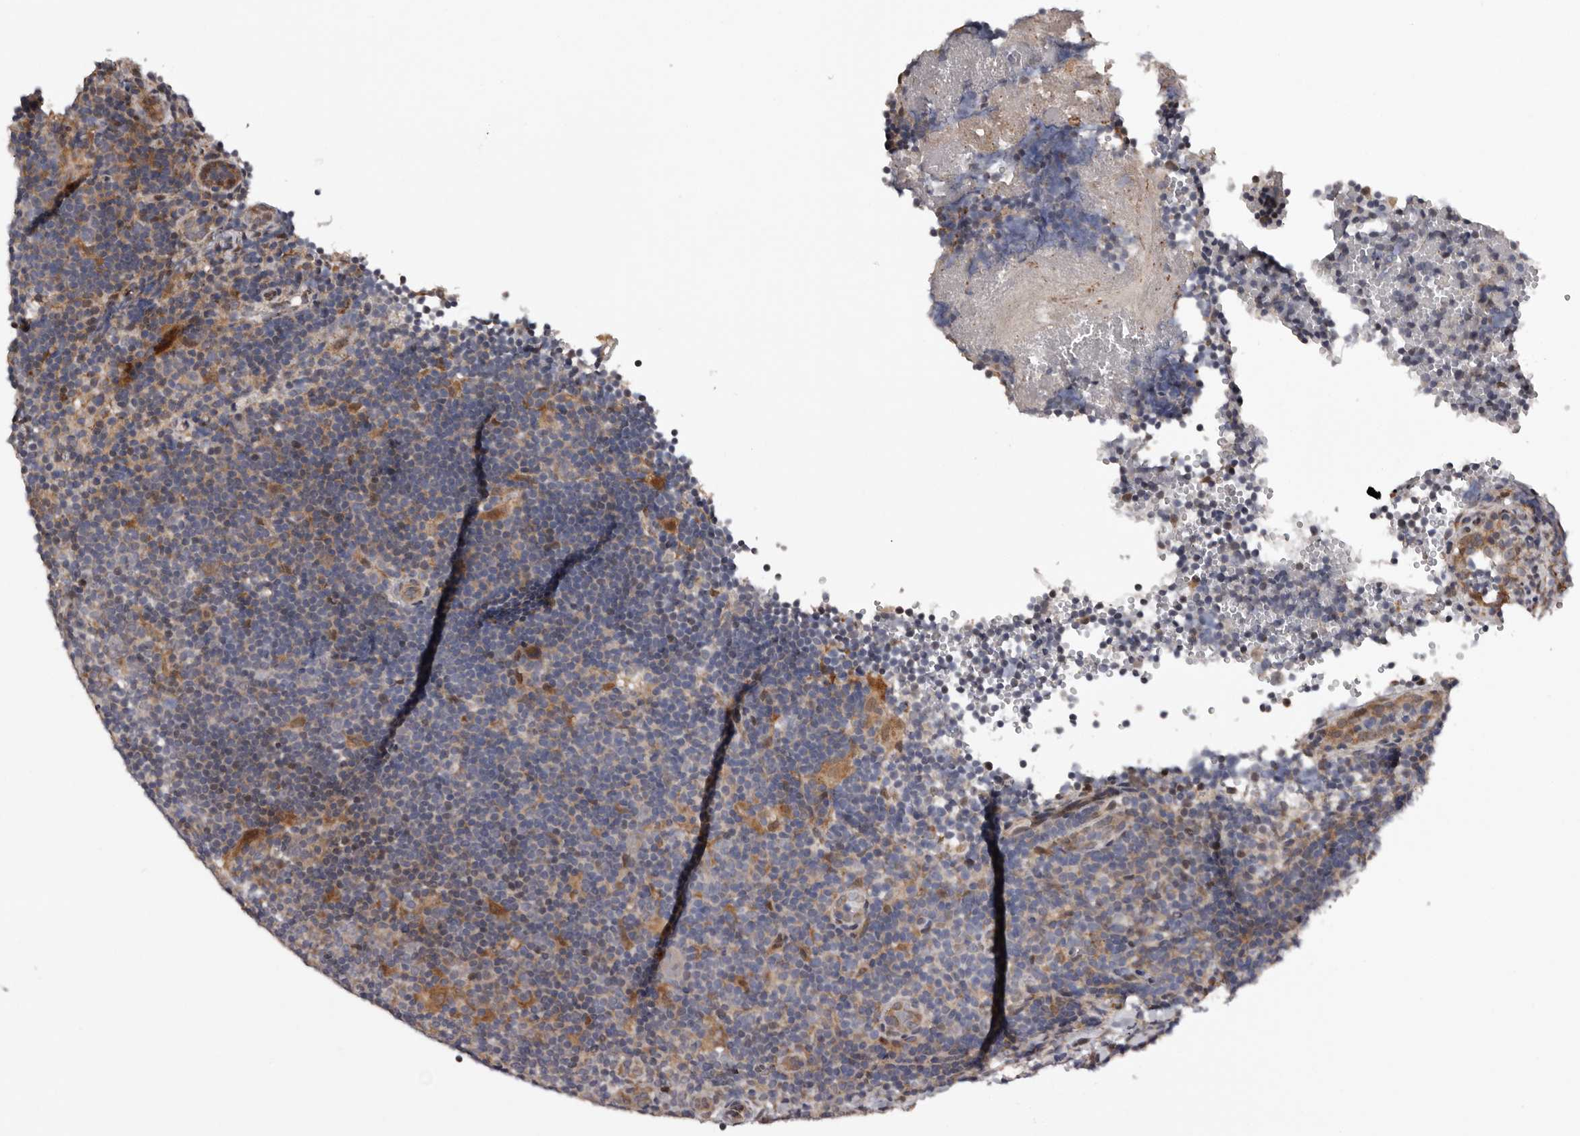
{"staining": {"intensity": "negative", "quantity": "none", "location": "none"}, "tissue": "lymphoma", "cell_type": "Tumor cells", "image_type": "cancer", "snomed": [{"axis": "morphology", "description": "Hodgkin's disease, NOS"}, {"axis": "topography", "description": "Lymph node"}], "caption": "The photomicrograph reveals no staining of tumor cells in Hodgkin's disease.", "gene": "SERTAD4", "patient": {"sex": "female", "age": 57}}